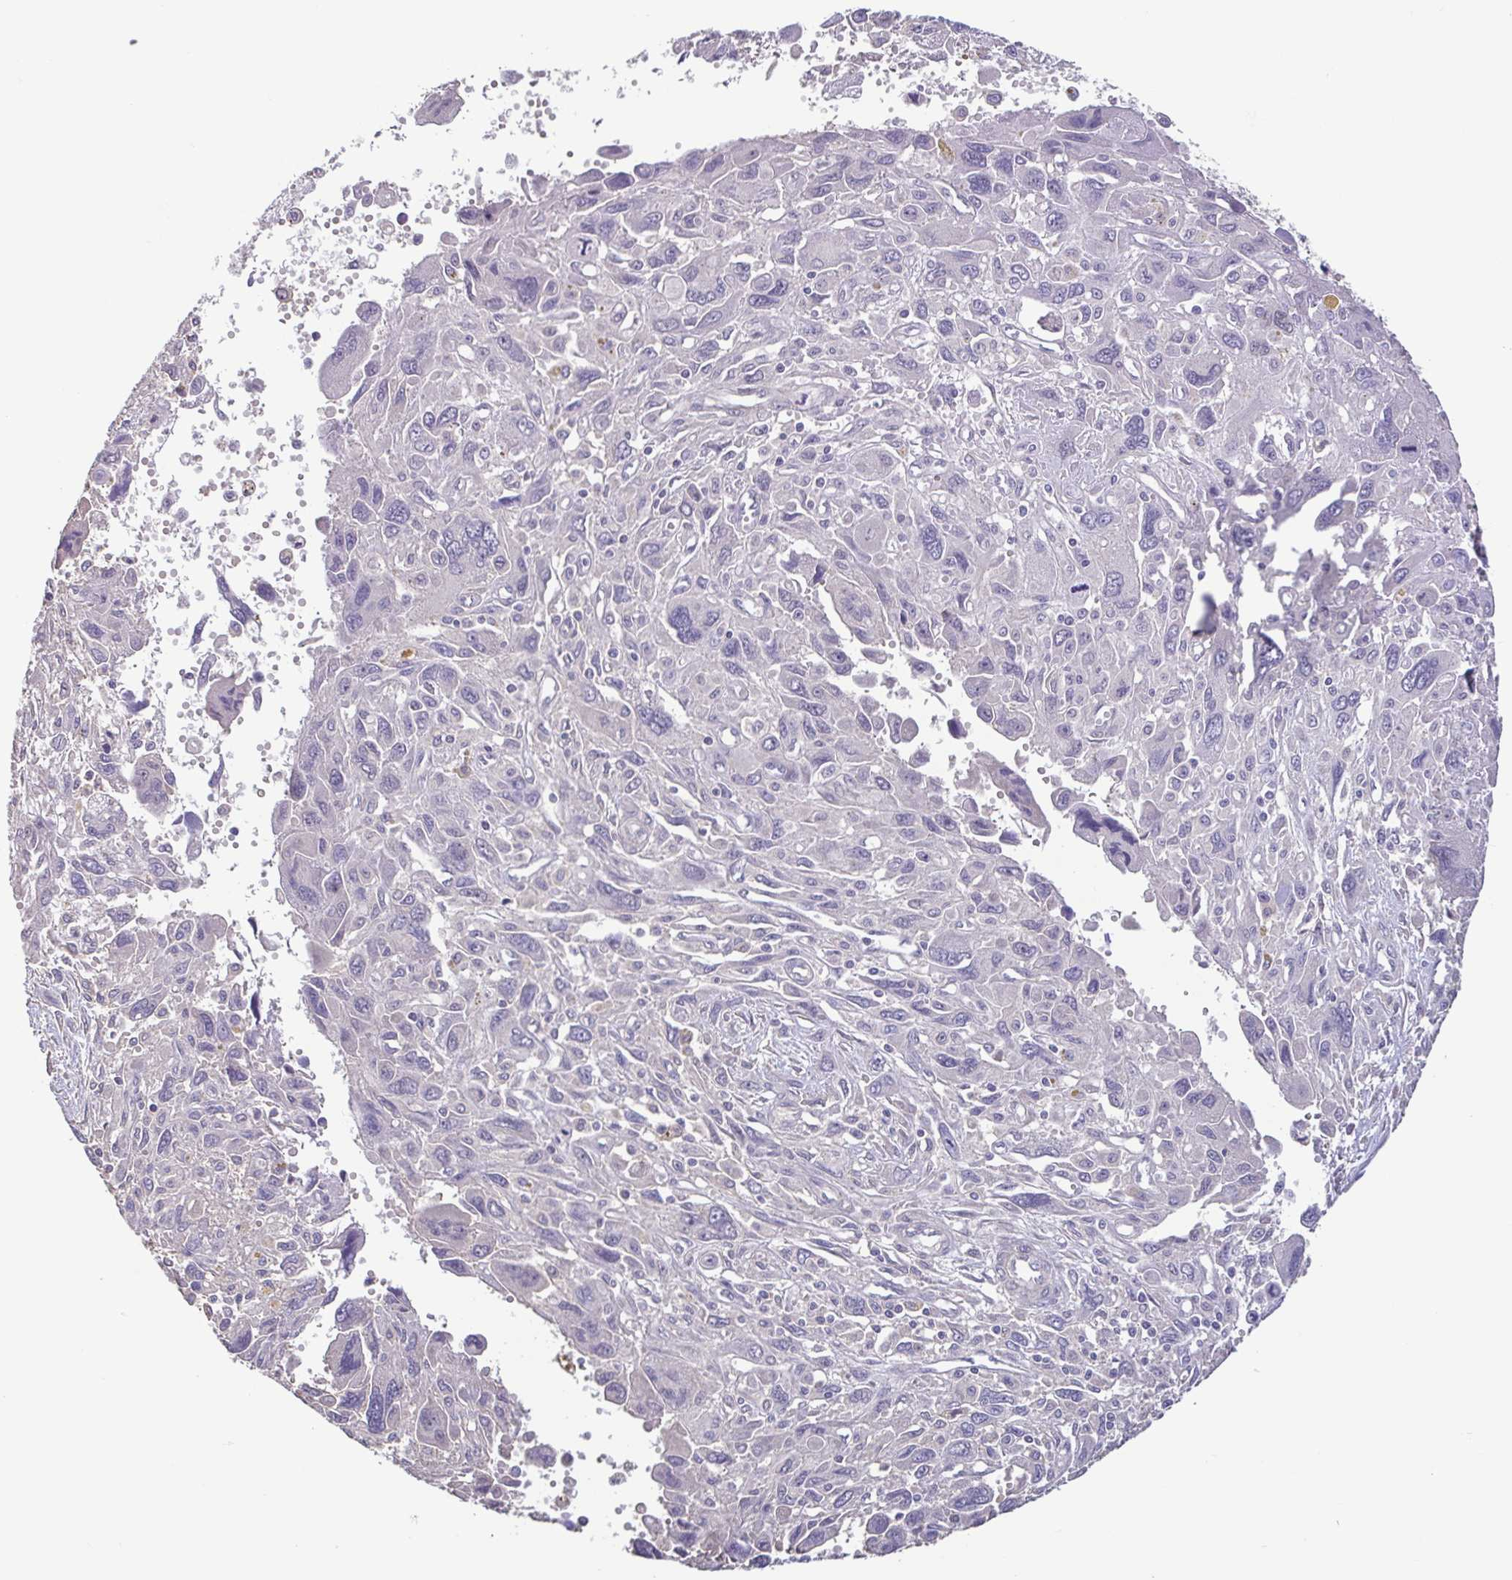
{"staining": {"intensity": "negative", "quantity": "none", "location": "none"}, "tissue": "pancreatic cancer", "cell_type": "Tumor cells", "image_type": "cancer", "snomed": [{"axis": "morphology", "description": "Adenocarcinoma, NOS"}, {"axis": "topography", "description": "Pancreas"}], "caption": "High power microscopy micrograph of an IHC histopathology image of pancreatic cancer (adenocarcinoma), revealing no significant expression in tumor cells.", "gene": "ACTRT2", "patient": {"sex": "female", "age": 47}}